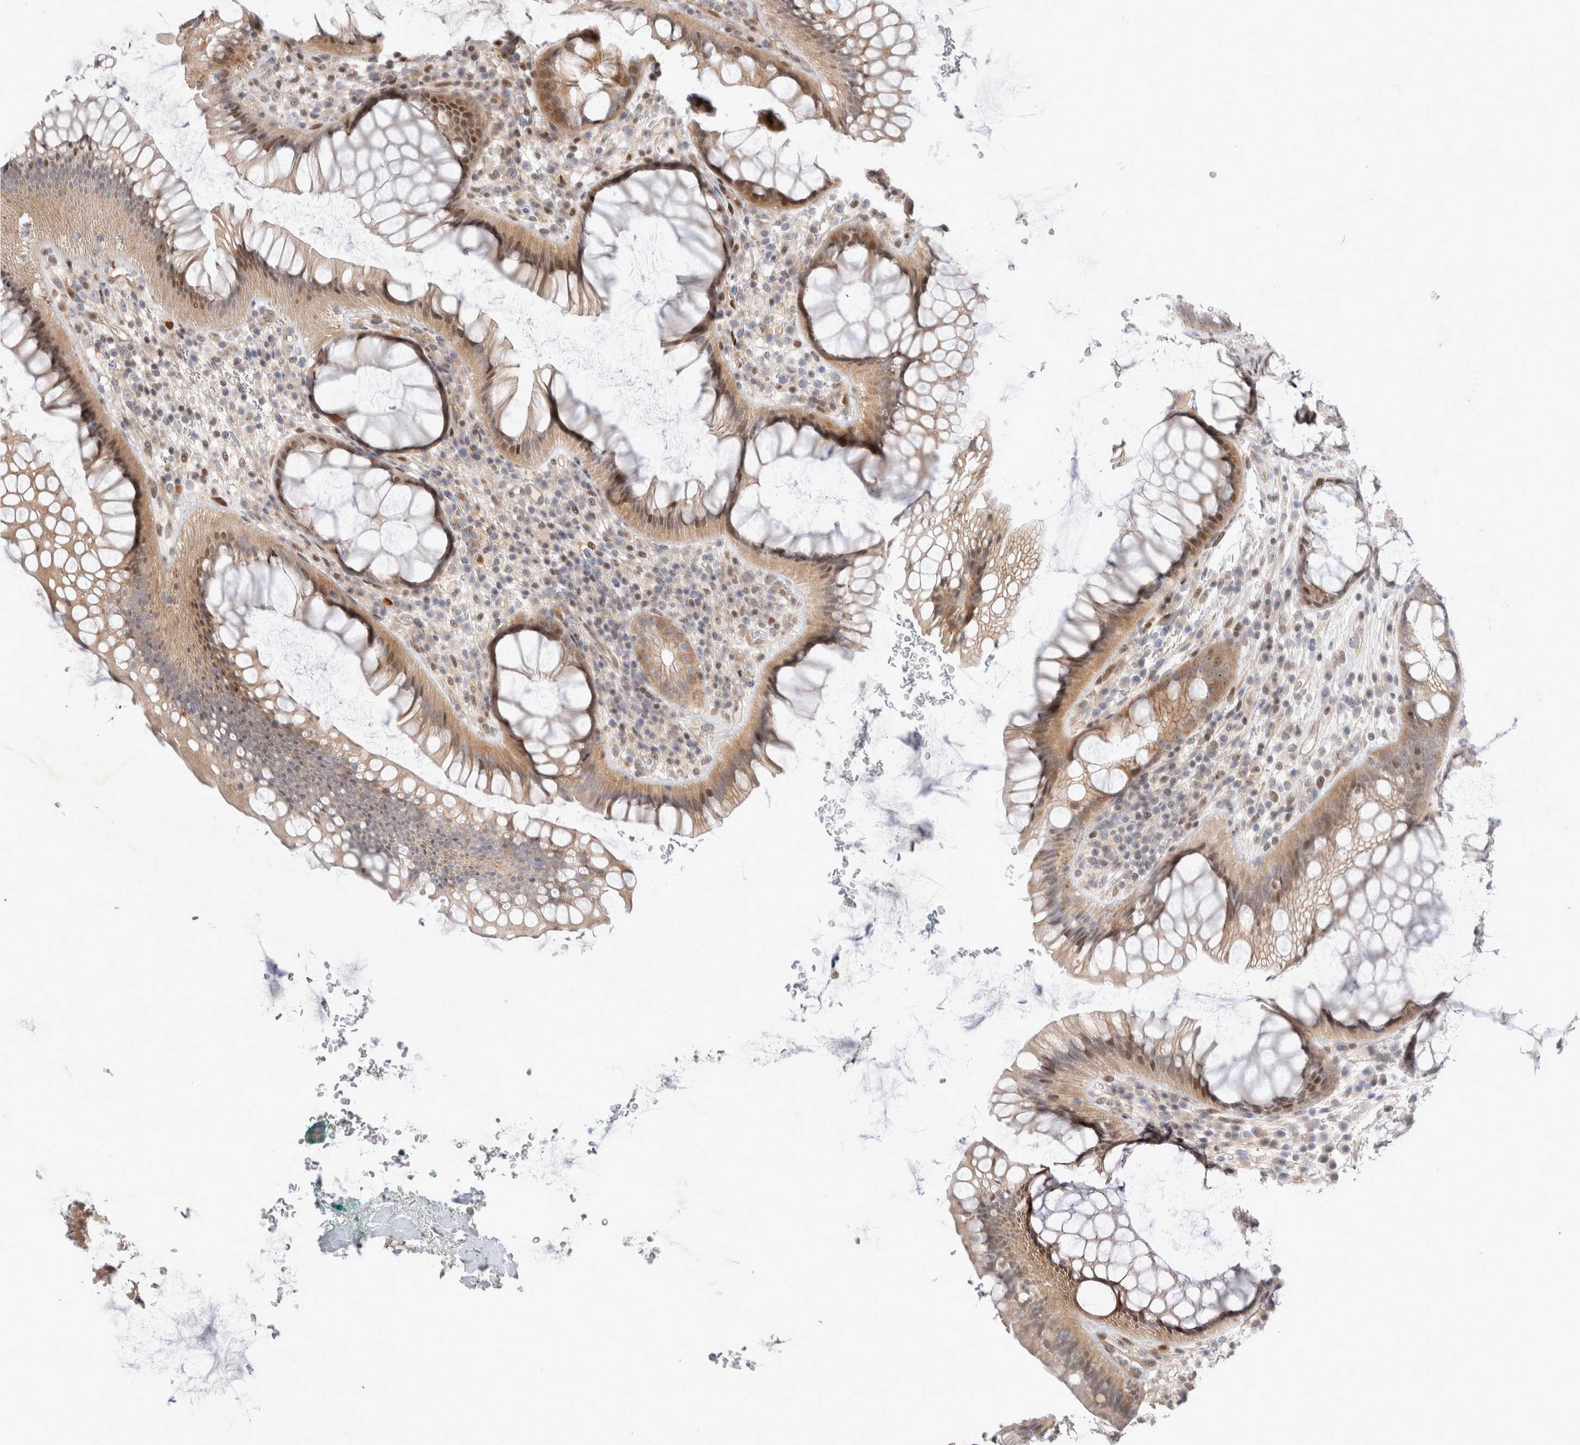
{"staining": {"intensity": "moderate", "quantity": ">75%", "location": "cytoplasmic/membranous,nuclear"}, "tissue": "rectum", "cell_type": "Glandular cells", "image_type": "normal", "snomed": [{"axis": "morphology", "description": "Normal tissue, NOS"}, {"axis": "topography", "description": "Rectum"}], "caption": "IHC of benign rectum shows medium levels of moderate cytoplasmic/membranous,nuclear positivity in about >75% of glandular cells. The protein of interest is shown in brown color, while the nuclei are stained blue.", "gene": "TCF4", "patient": {"sex": "male", "age": 51}}